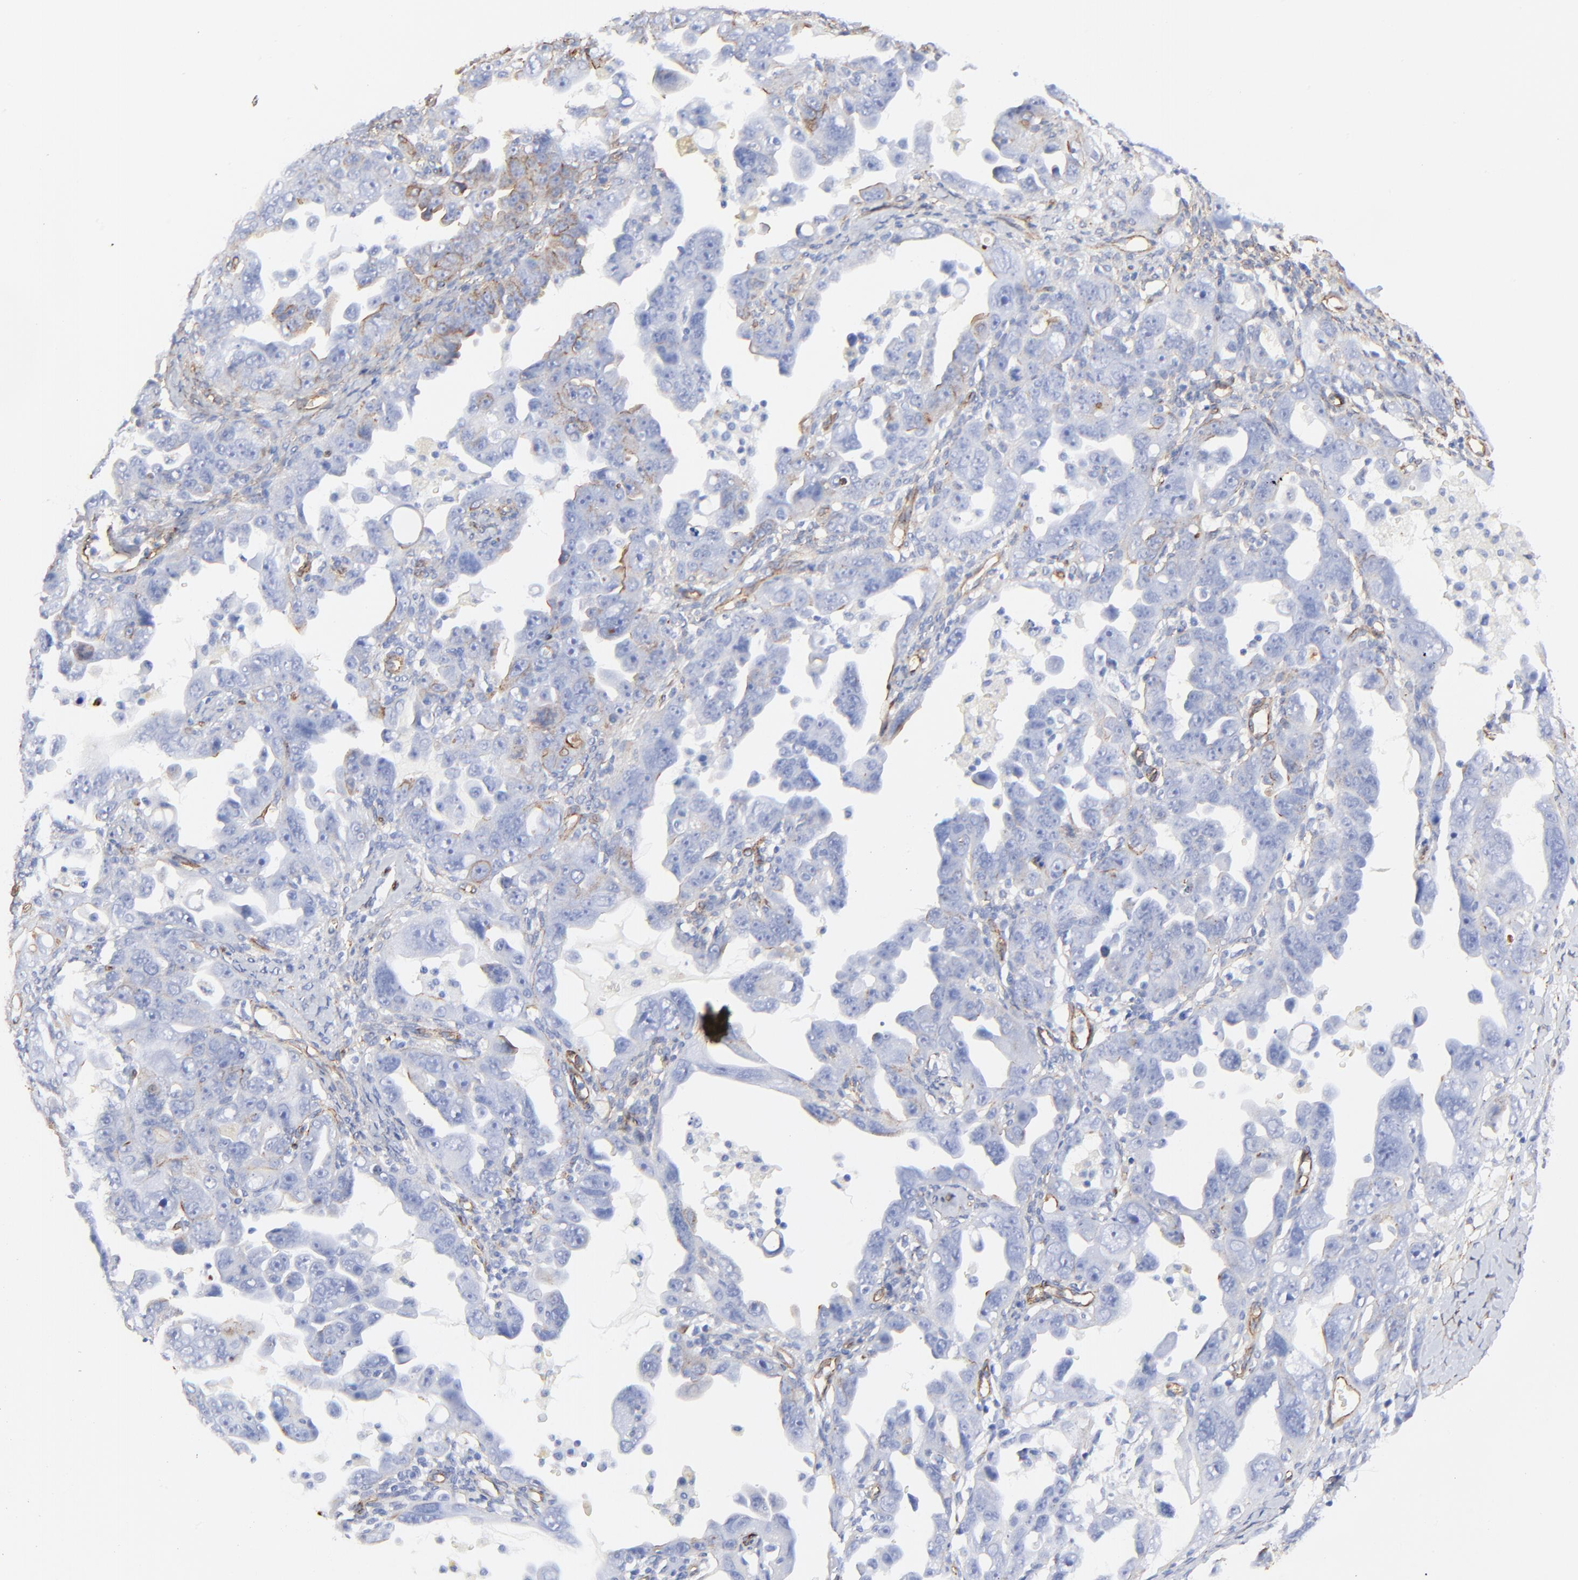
{"staining": {"intensity": "negative", "quantity": "none", "location": "none"}, "tissue": "ovarian cancer", "cell_type": "Tumor cells", "image_type": "cancer", "snomed": [{"axis": "morphology", "description": "Cystadenocarcinoma, serous, NOS"}, {"axis": "topography", "description": "Ovary"}], "caption": "Tumor cells show no significant expression in ovarian serous cystadenocarcinoma.", "gene": "CAV1", "patient": {"sex": "female", "age": 66}}